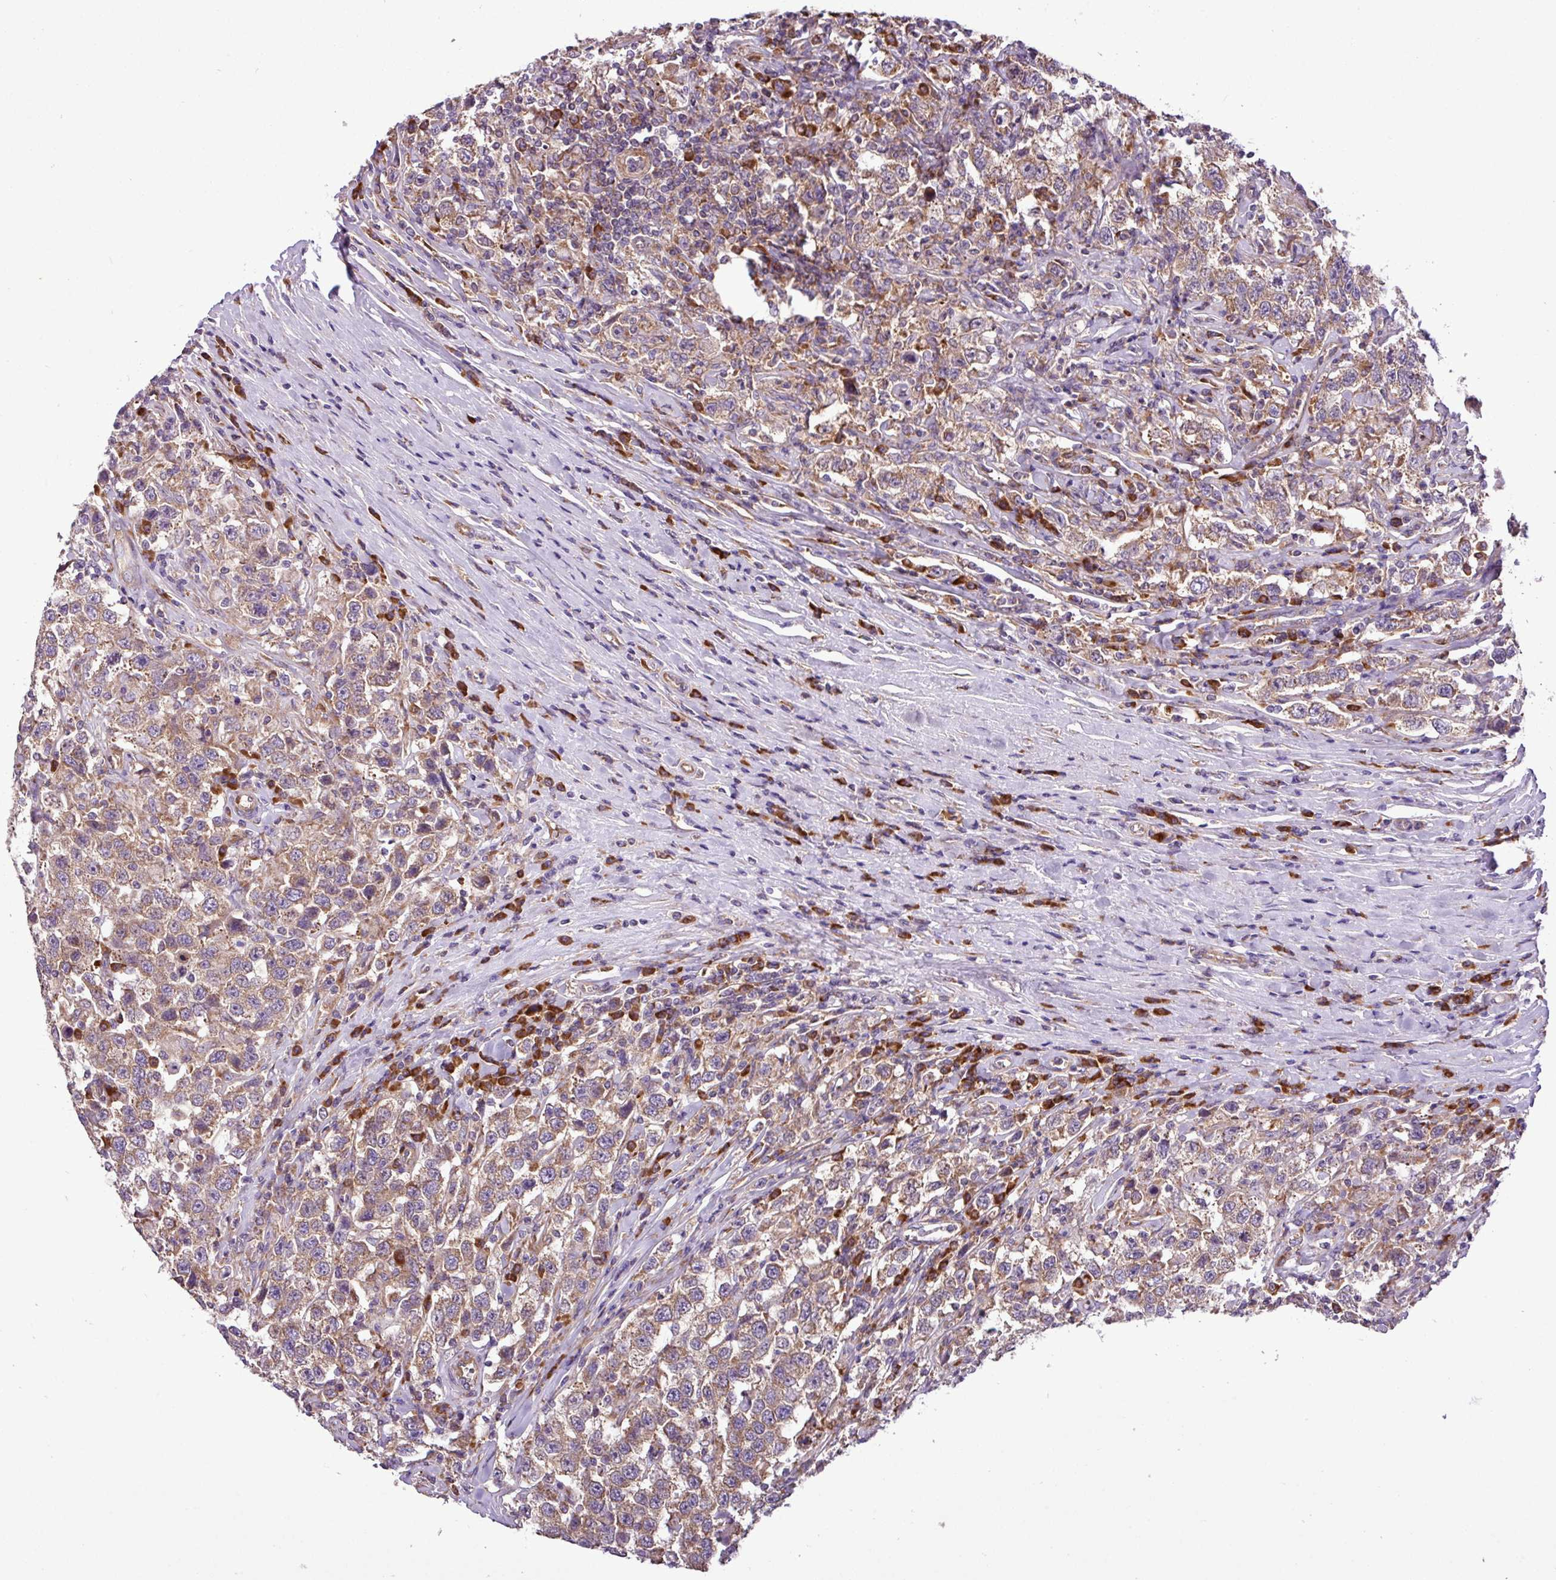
{"staining": {"intensity": "moderate", "quantity": ">75%", "location": "cytoplasmic/membranous"}, "tissue": "testis cancer", "cell_type": "Tumor cells", "image_type": "cancer", "snomed": [{"axis": "morphology", "description": "Seminoma, NOS"}, {"axis": "topography", "description": "Testis"}], "caption": "Human testis seminoma stained with a brown dye reveals moderate cytoplasmic/membranous positive expression in approximately >75% of tumor cells.", "gene": "RPL13", "patient": {"sex": "male", "age": 41}}